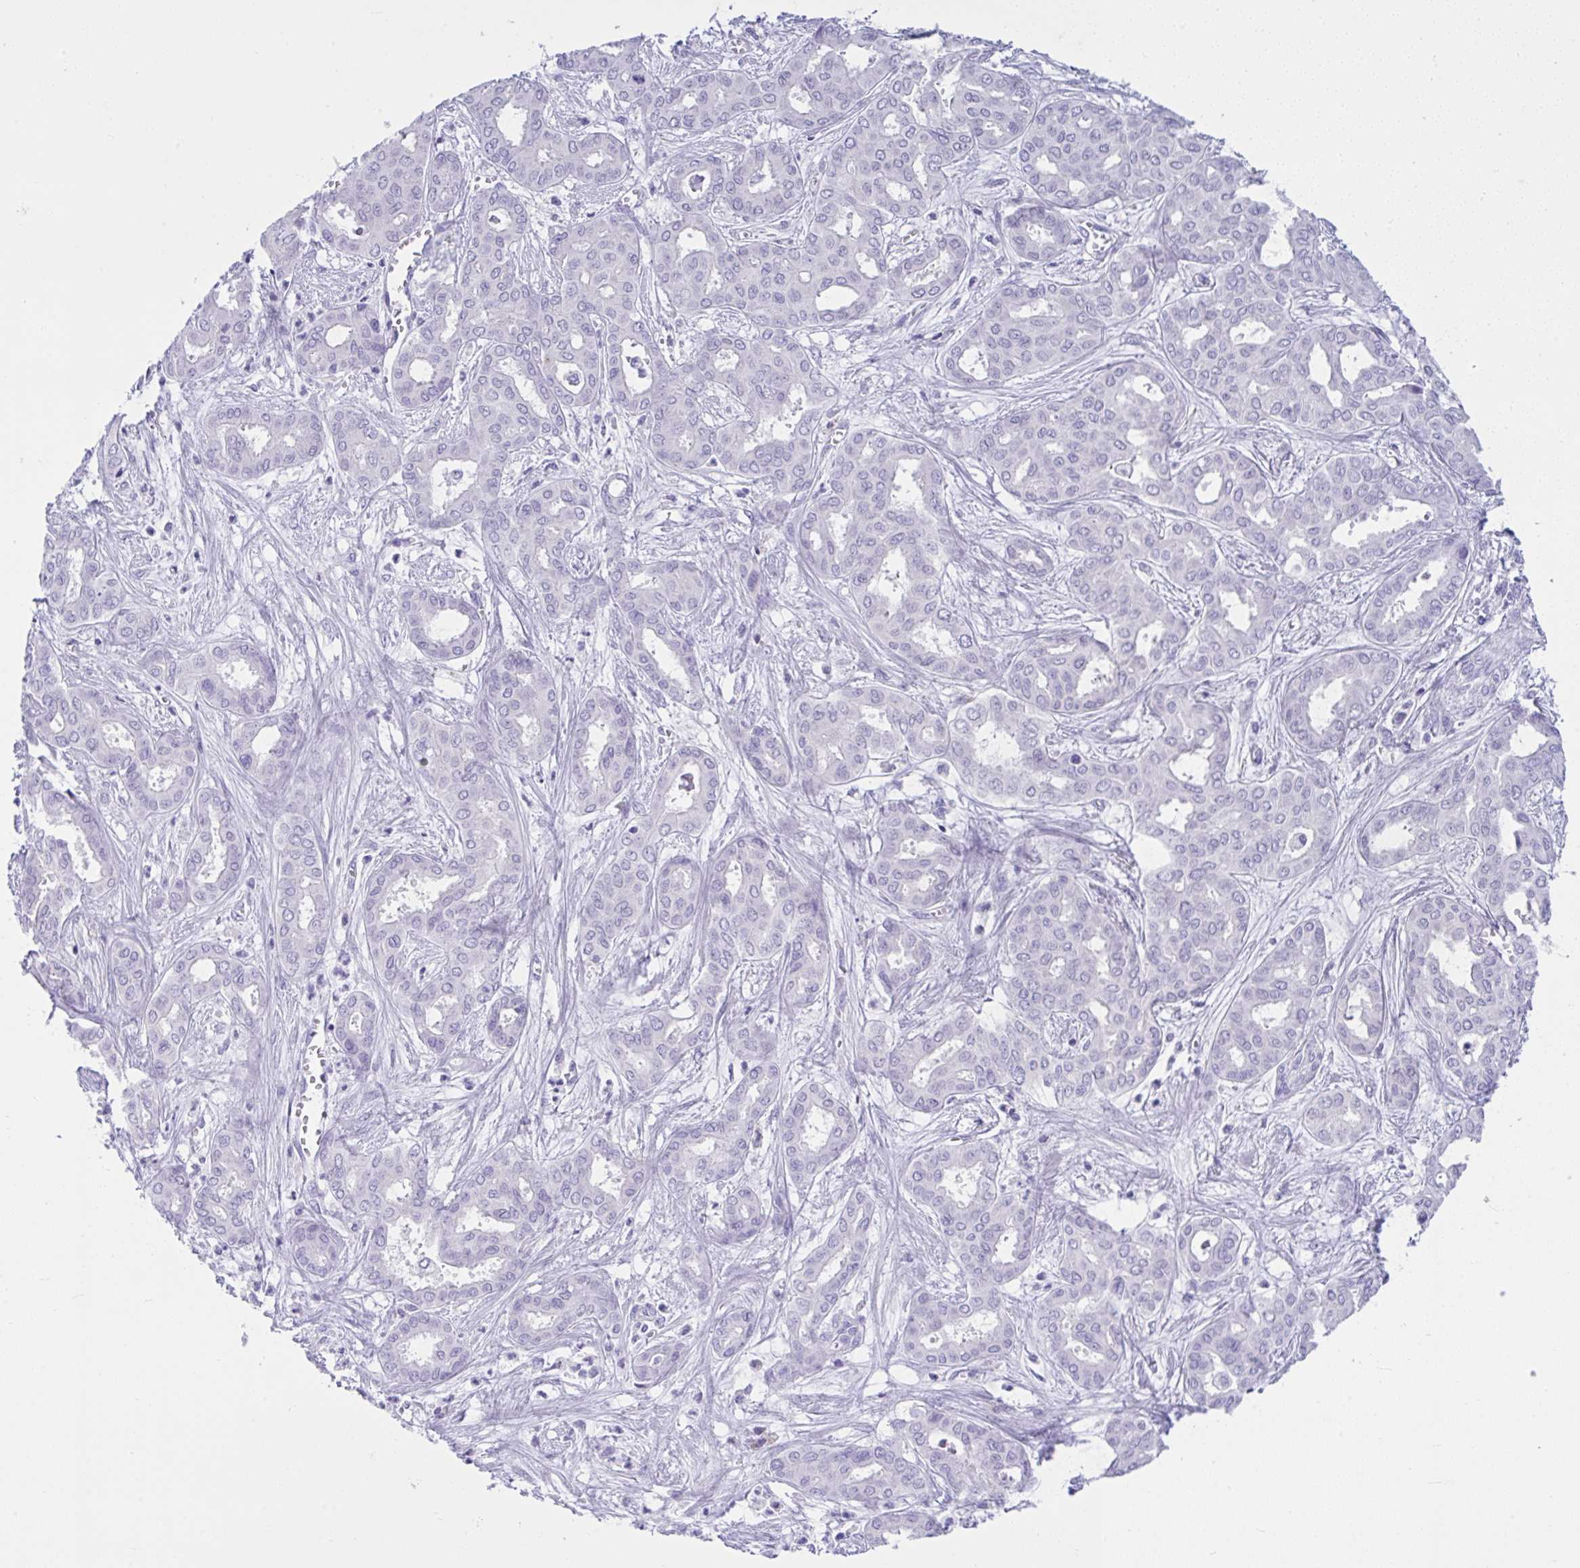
{"staining": {"intensity": "negative", "quantity": "none", "location": "none"}, "tissue": "liver cancer", "cell_type": "Tumor cells", "image_type": "cancer", "snomed": [{"axis": "morphology", "description": "Cholangiocarcinoma"}, {"axis": "topography", "description": "Liver"}], "caption": "Immunohistochemical staining of human cholangiocarcinoma (liver) reveals no significant positivity in tumor cells.", "gene": "PSCA", "patient": {"sex": "female", "age": 64}}